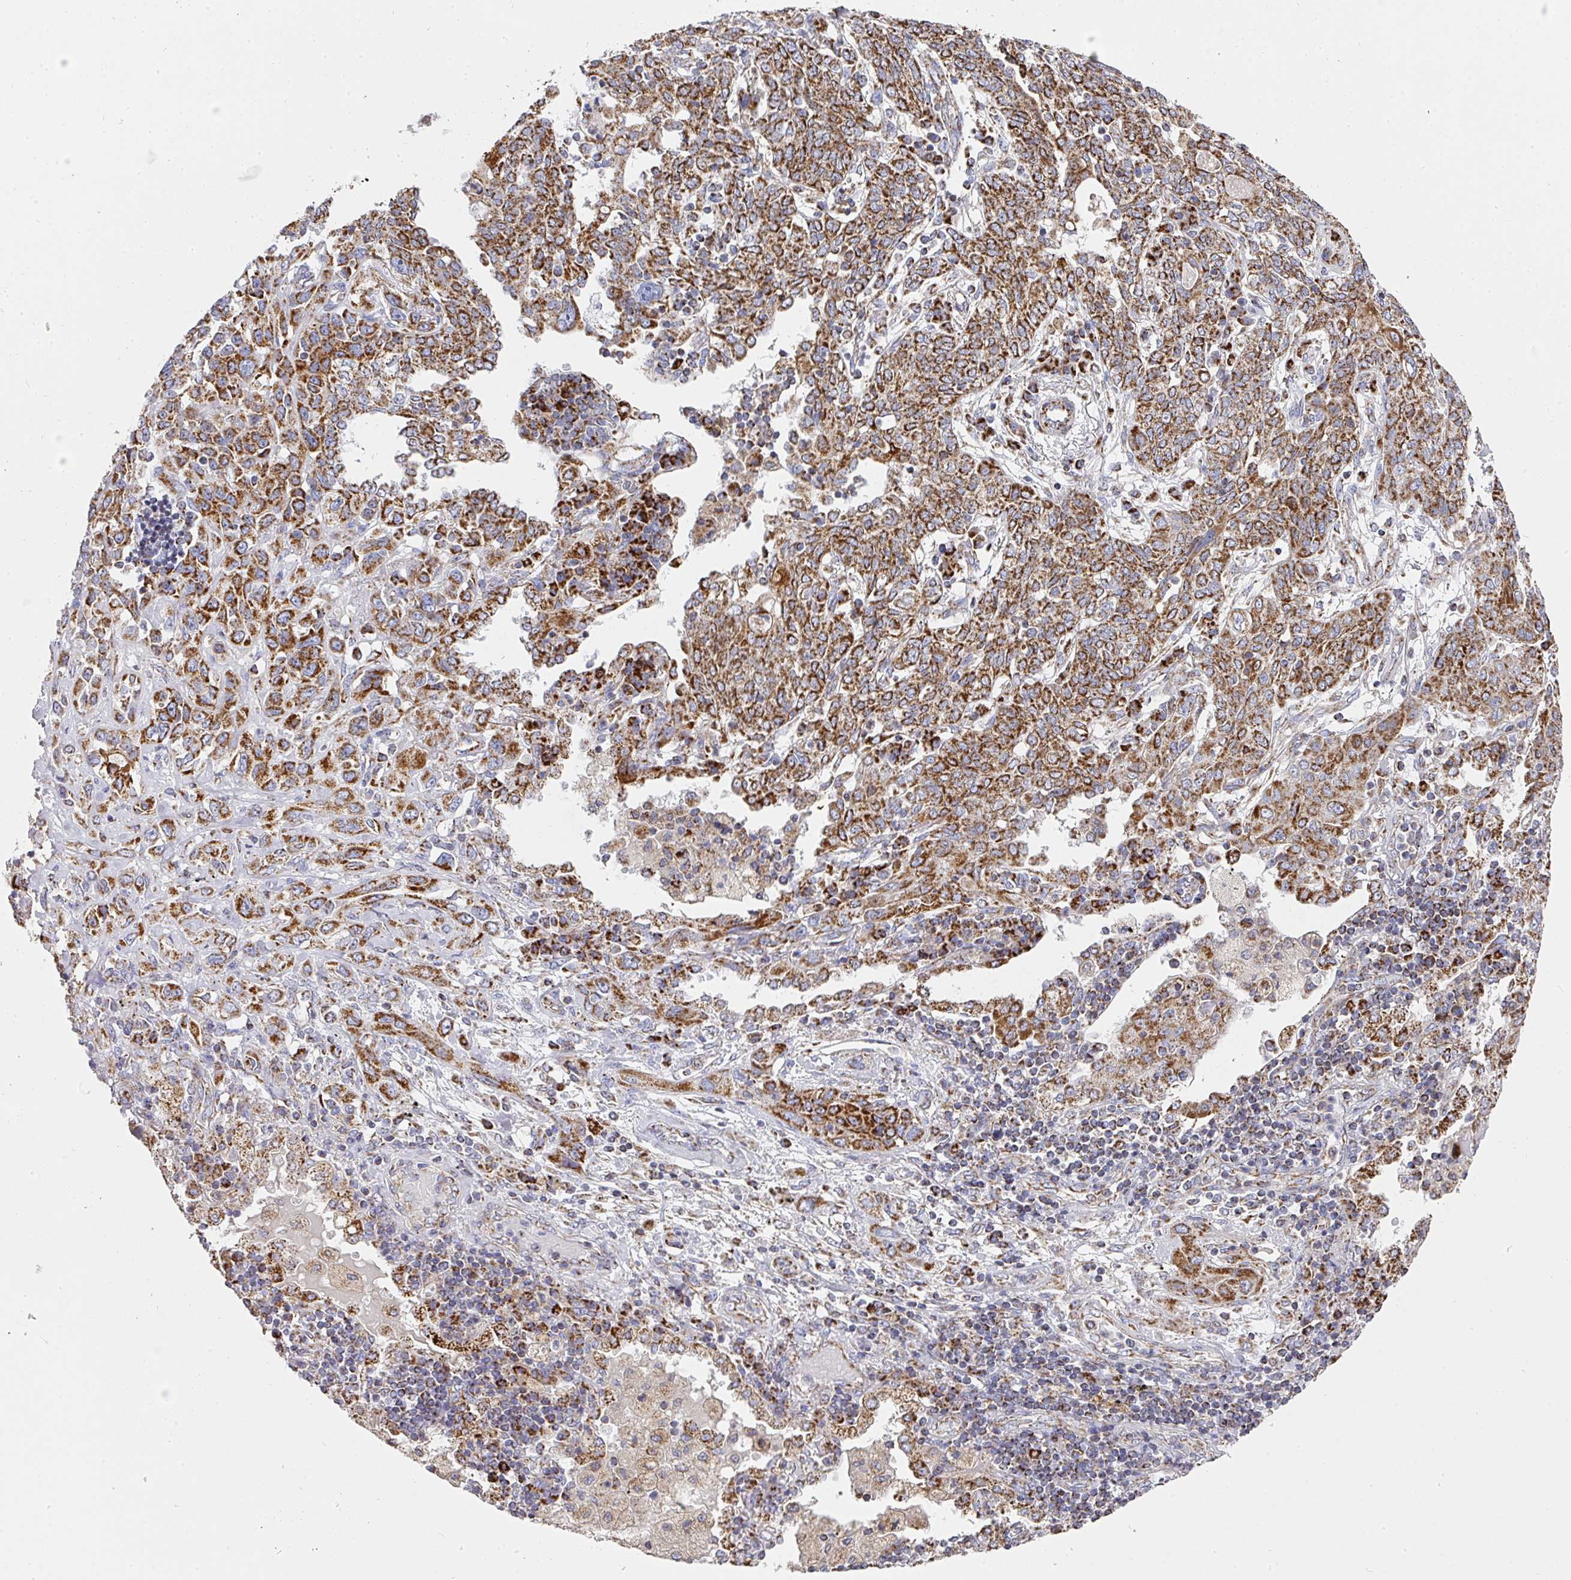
{"staining": {"intensity": "strong", "quantity": ">75%", "location": "cytoplasmic/membranous"}, "tissue": "lung cancer", "cell_type": "Tumor cells", "image_type": "cancer", "snomed": [{"axis": "morphology", "description": "Squamous cell carcinoma, NOS"}, {"axis": "topography", "description": "Lung"}], "caption": "Immunohistochemistry (IHC) of human lung cancer (squamous cell carcinoma) demonstrates high levels of strong cytoplasmic/membranous staining in about >75% of tumor cells.", "gene": "UQCRFS1", "patient": {"sex": "female", "age": 70}}